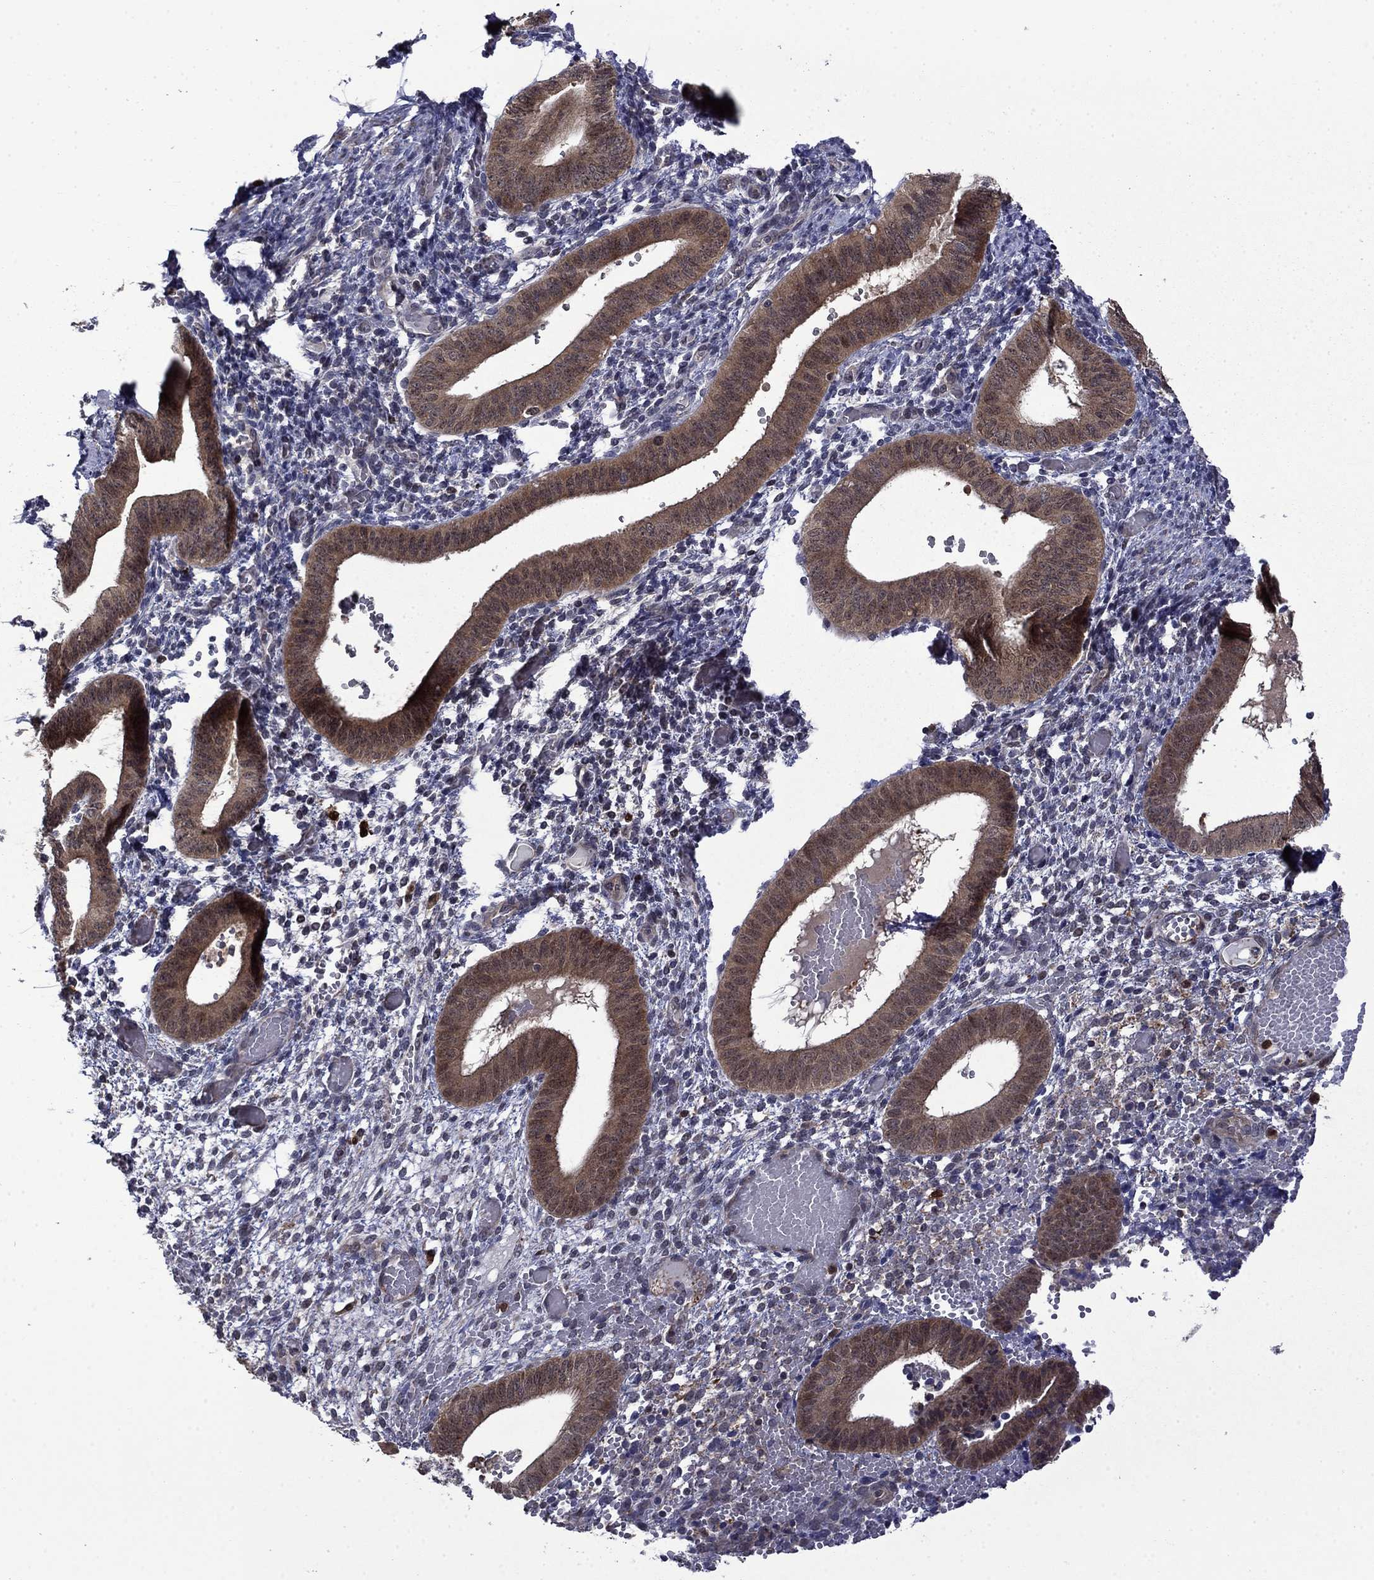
{"staining": {"intensity": "negative", "quantity": "none", "location": "none"}, "tissue": "endometrium", "cell_type": "Cells in endometrial stroma", "image_type": "normal", "snomed": [{"axis": "morphology", "description": "Normal tissue, NOS"}, {"axis": "topography", "description": "Endometrium"}], "caption": "This is a histopathology image of IHC staining of unremarkable endometrium, which shows no expression in cells in endometrial stroma.", "gene": "TPMT", "patient": {"sex": "female", "age": 42}}